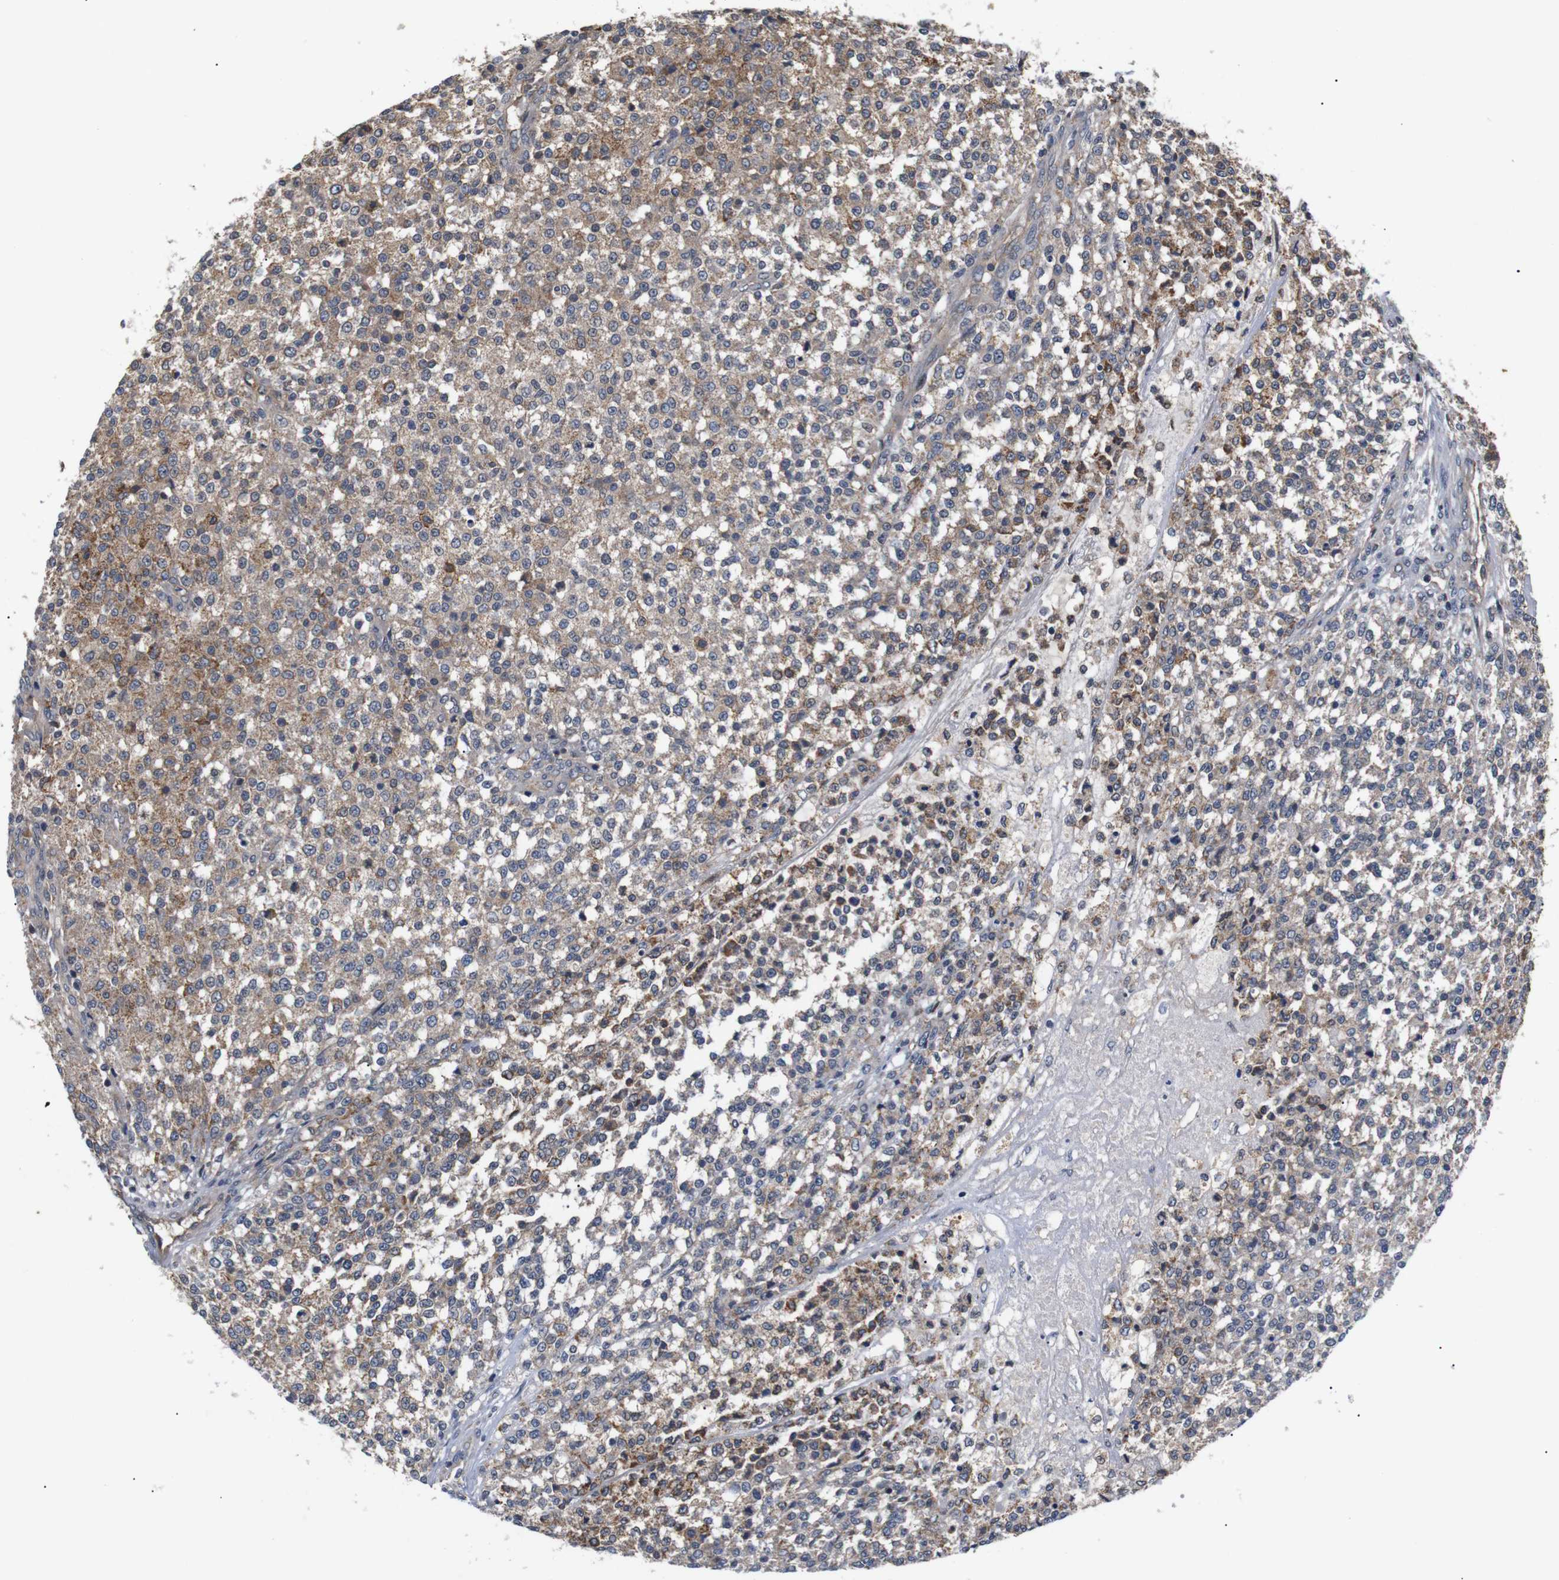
{"staining": {"intensity": "moderate", "quantity": ">75%", "location": "cytoplasmic/membranous"}, "tissue": "testis cancer", "cell_type": "Tumor cells", "image_type": "cancer", "snomed": [{"axis": "morphology", "description": "Seminoma, NOS"}, {"axis": "topography", "description": "Testis"}], "caption": "Moderate cytoplasmic/membranous protein positivity is identified in approximately >75% of tumor cells in testis cancer.", "gene": "RIPK1", "patient": {"sex": "male", "age": 59}}